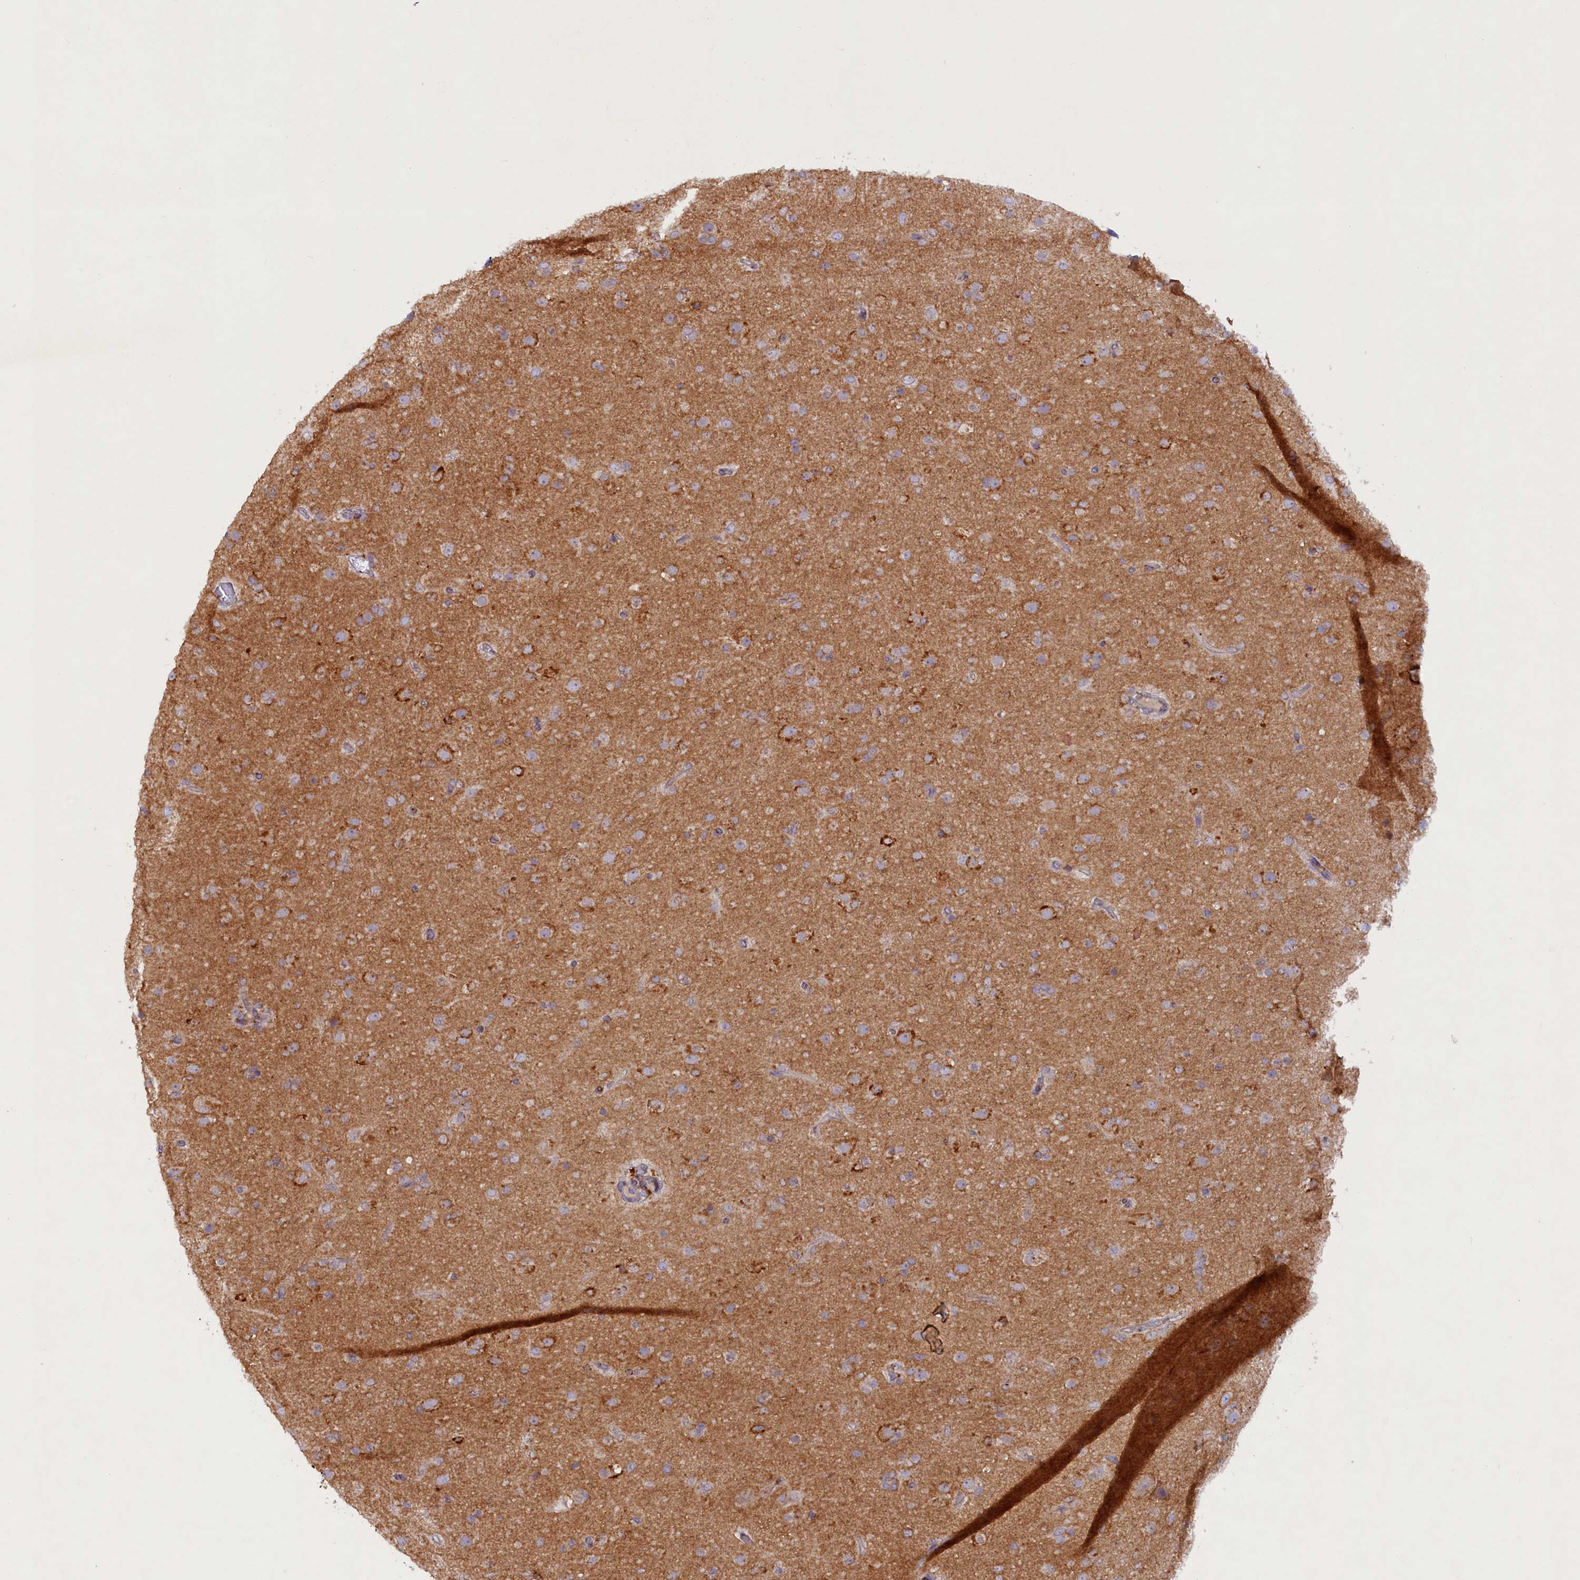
{"staining": {"intensity": "weak", "quantity": "<25%", "location": "cytoplasmic/membranous"}, "tissue": "glioma", "cell_type": "Tumor cells", "image_type": "cancer", "snomed": [{"axis": "morphology", "description": "Glioma, malignant, Low grade"}, {"axis": "topography", "description": "Brain"}], "caption": "Immunohistochemical staining of malignant glioma (low-grade) displays no significant staining in tumor cells.", "gene": "SSC5D", "patient": {"sex": "male", "age": 65}}